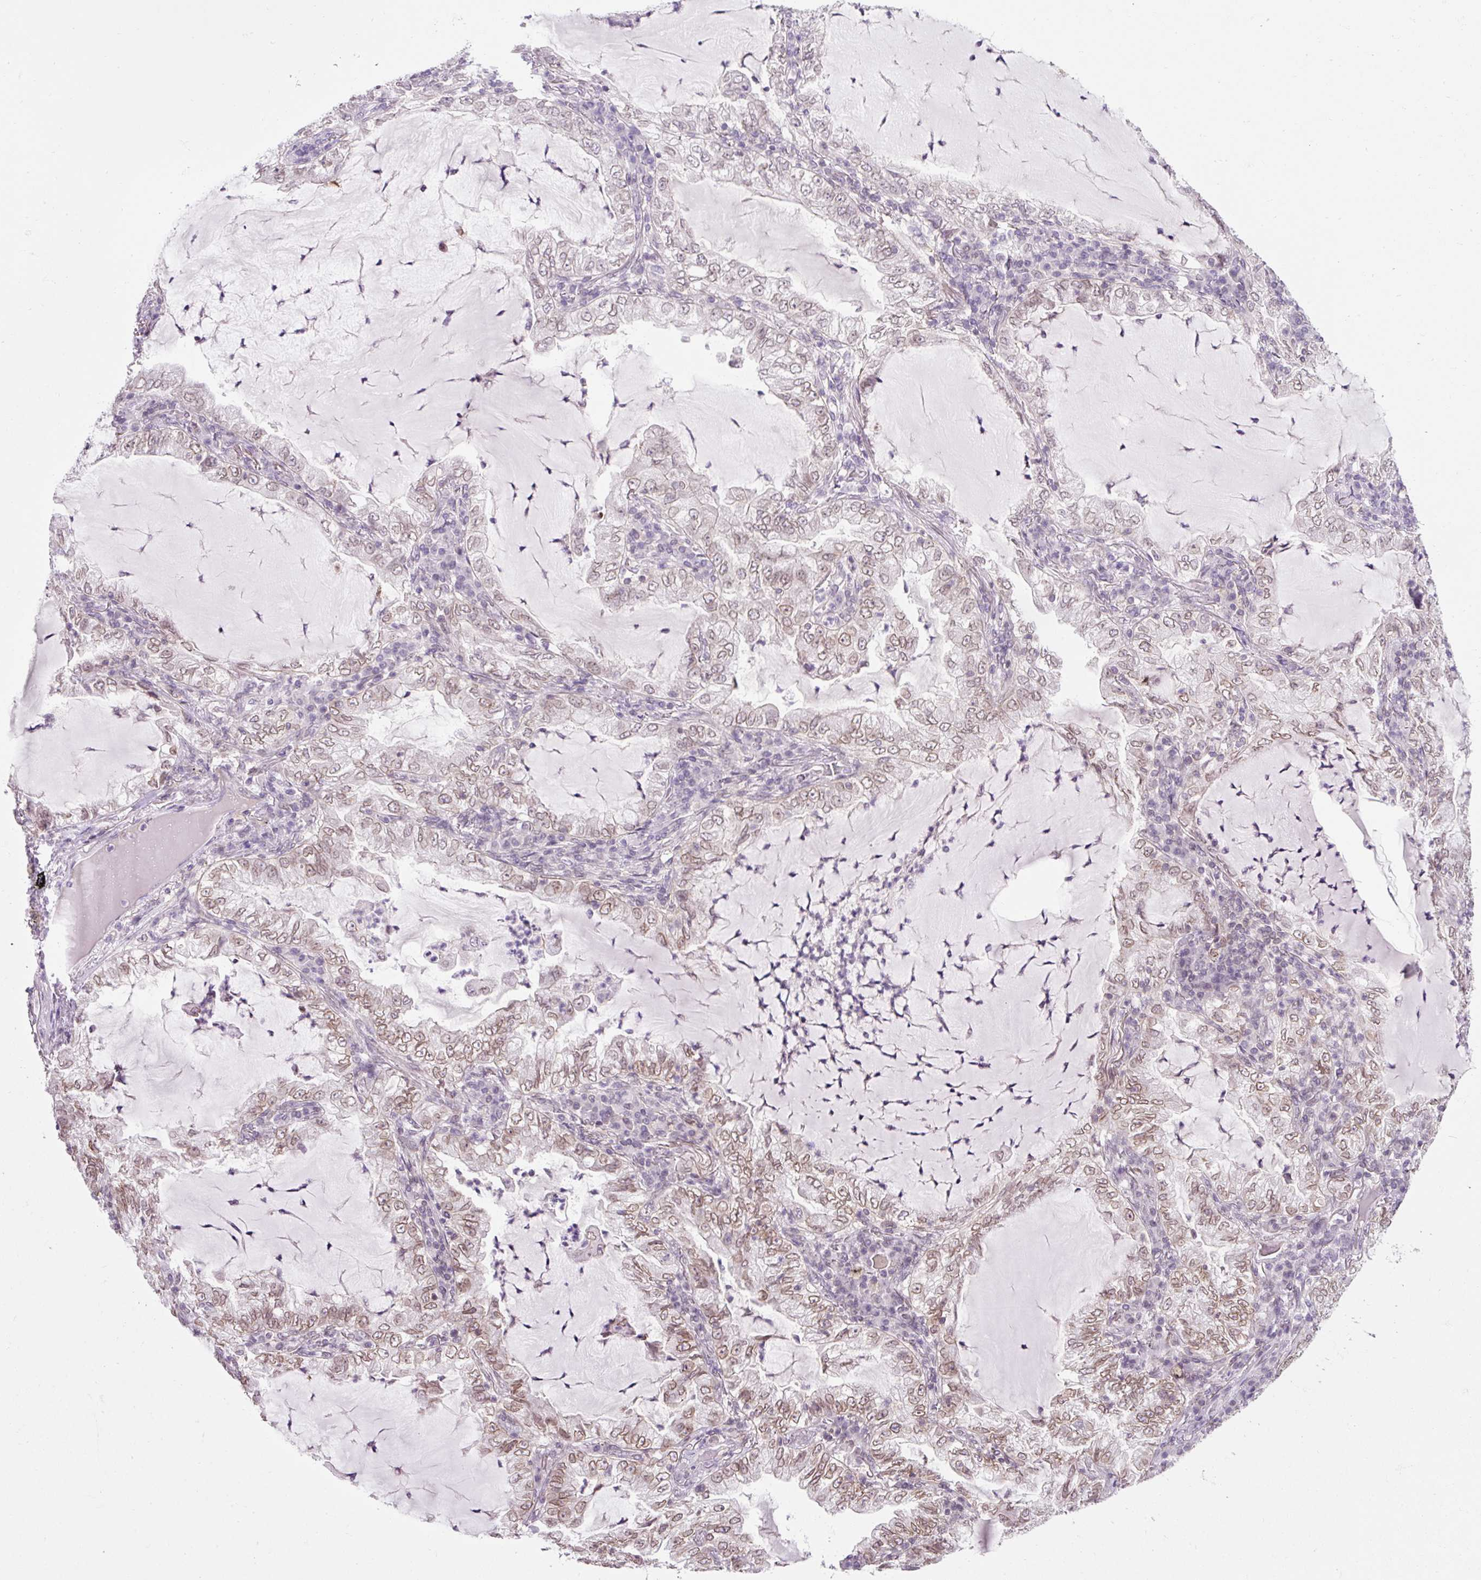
{"staining": {"intensity": "weak", "quantity": ">75%", "location": "cytoplasmic/membranous,nuclear"}, "tissue": "lung cancer", "cell_type": "Tumor cells", "image_type": "cancer", "snomed": [{"axis": "morphology", "description": "Adenocarcinoma, NOS"}, {"axis": "topography", "description": "Lung"}], "caption": "Protein staining of adenocarcinoma (lung) tissue shows weak cytoplasmic/membranous and nuclear expression in about >75% of tumor cells. The protein is stained brown, and the nuclei are stained in blue (DAB IHC with brightfield microscopy, high magnification).", "gene": "ZNF610", "patient": {"sex": "female", "age": 73}}